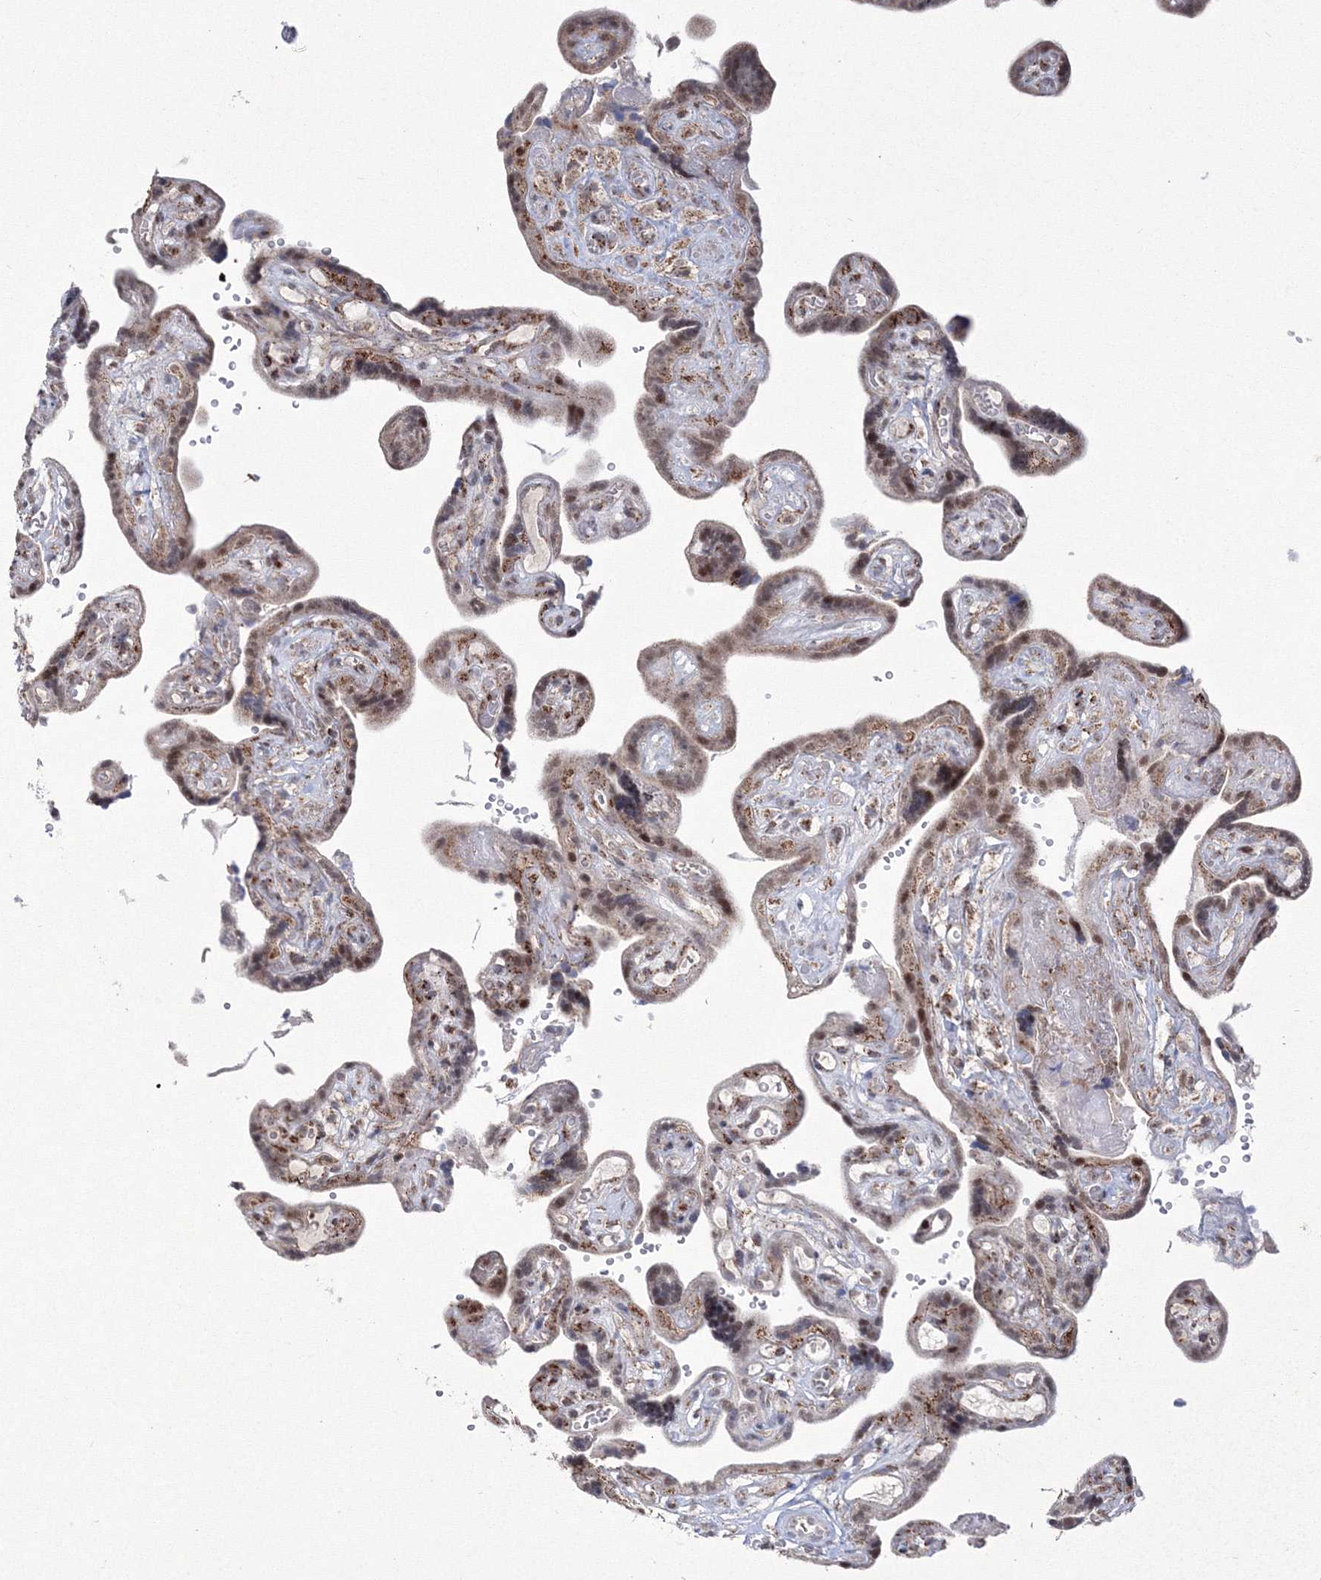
{"staining": {"intensity": "moderate", "quantity": ">75%", "location": "cytoplasmic/membranous,nuclear"}, "tissue": "placenta", "cell_type": "Decidual cells", "image_type": "normal", "snomed": [{"axis": "morphology", "description": "Normal tissue, NOS"}, {"axis": "topography", "description": "Placenta"}], "caption": "Immunohistochemistry (IHC) of benign placenta shows medium levels of moderate cytoplasmic/membranous,nuclear positivity in approximately >75% of decidual cells. (Stains: DAB in brown, nuclei in blue, Microscopy: brightfield microscopy at high magnification).", "gene": "GRSF1", "patient": {"sex": "female", "age": 30}}